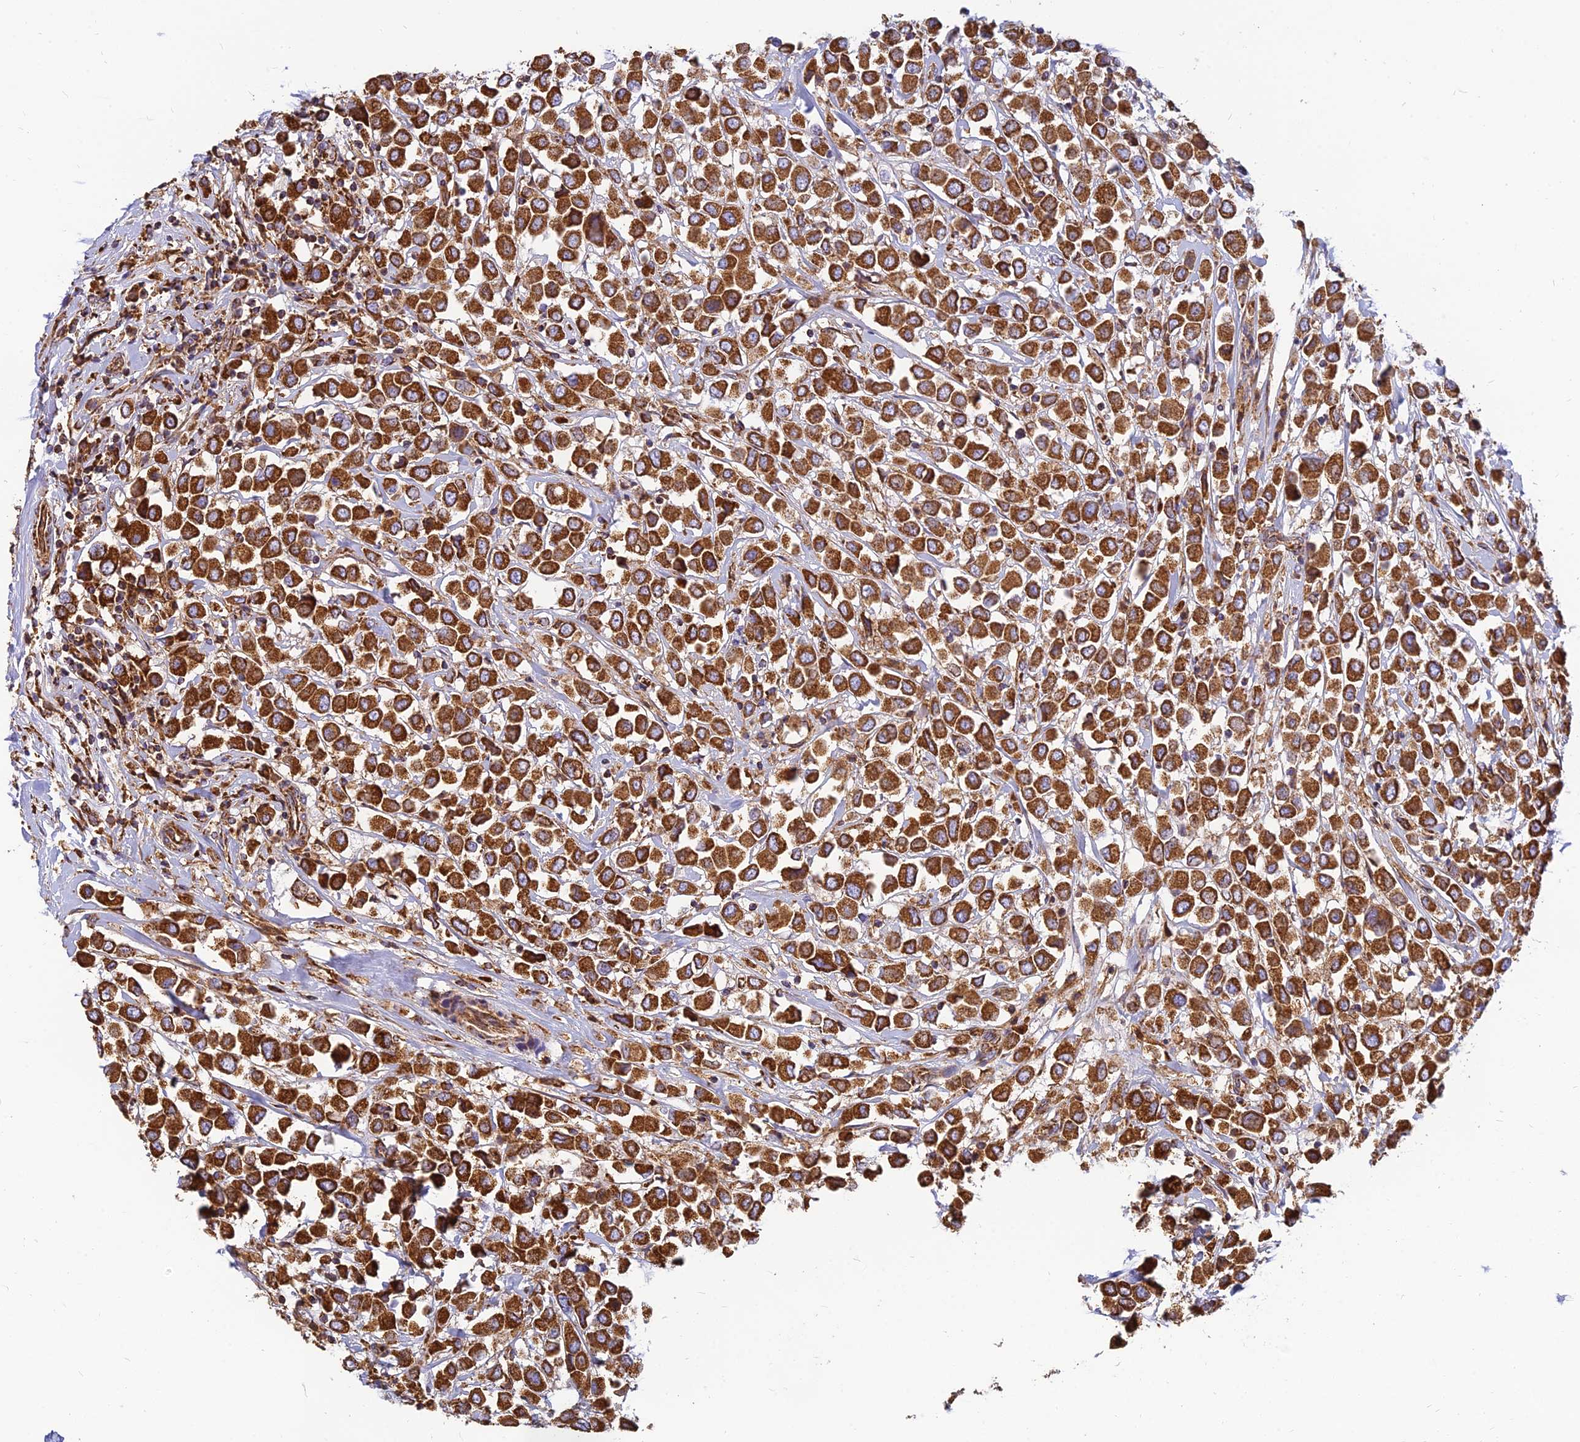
{"staining": {"intensity": "strong", "quantity": ">75%", "location": "cytoplasmic/membranous"}, "tissue": "breast cancer", "cell_type": "Tumor cells", "image_type": "cancer", "snomed": [{"axis": "morphology", "description": "Duct carcinoma"}, {"axis": "topography", "description": "Breast"}], "caption": "Infiltrating ductal carcinoma (breast) stained with DAB immunohistochemistry demonstrates high levels of strong cytoplasmic/membranous positivity in approximately >75% of tumor cells. (Stains: DAB (3,3'-diaminobenzidine) in brown, nuclei in blue, Microscopy: brightfield microscopy at high magnification).", "gene": "THUMPD2", "patient": {"sex": "female", "age": 61}}